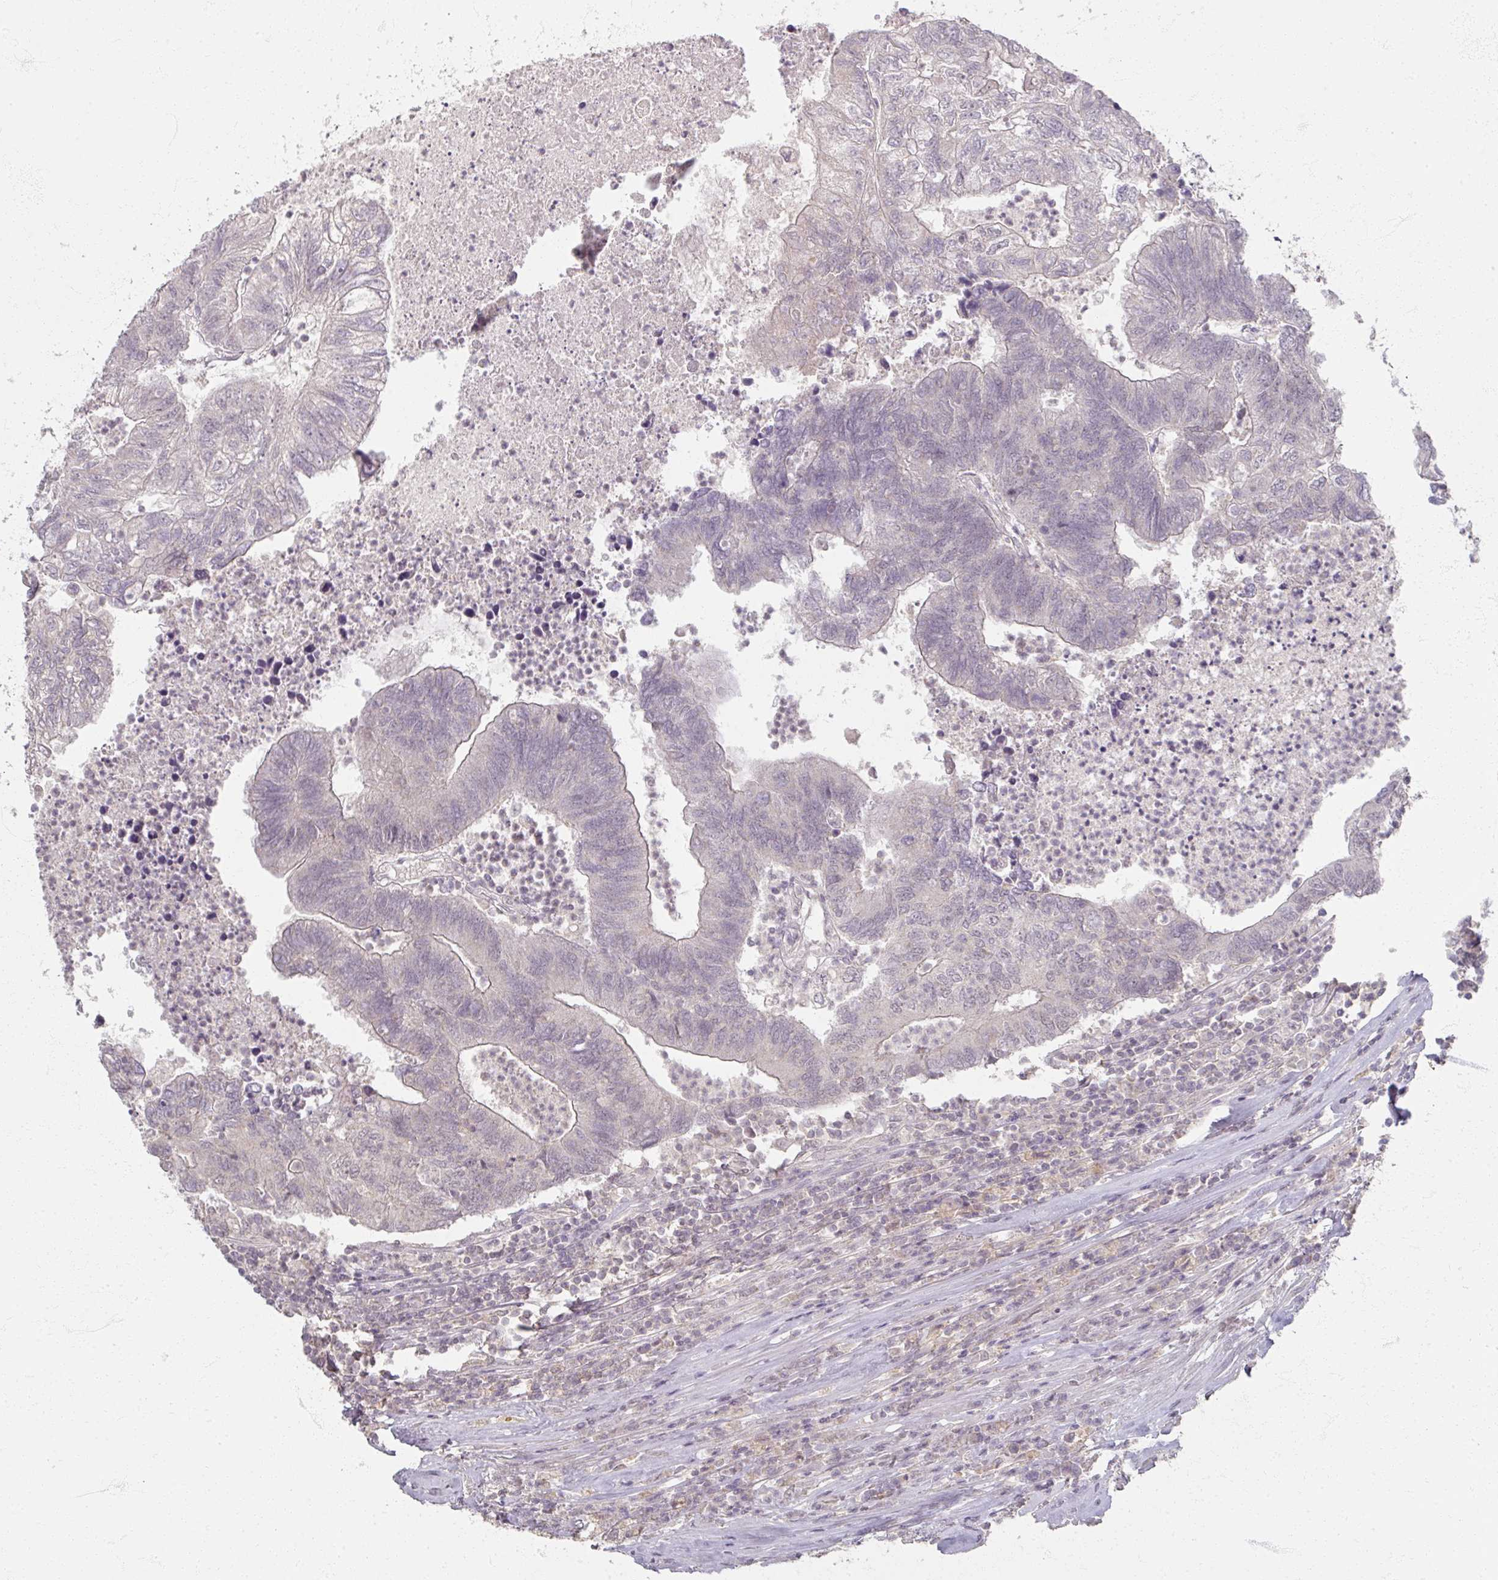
{"staining": {"intensity": "negative", "quantity": "none", "location": "none"}, "tissue": "colorectal cancer", "cell_type": "Tumor cells", "image_type": "cancer", "snomed": [{"axis": "morphology", "description": "Adenocarcinoma, NOS"}, {"axis": "topography", "description": "Colon"}], "caption": "Micrograph shows no significant protein positivity in tumor cells of adenocarcinoma (colorectal).", "gene": "SOX11", "patient": {"sex": "female", "age": 48}}